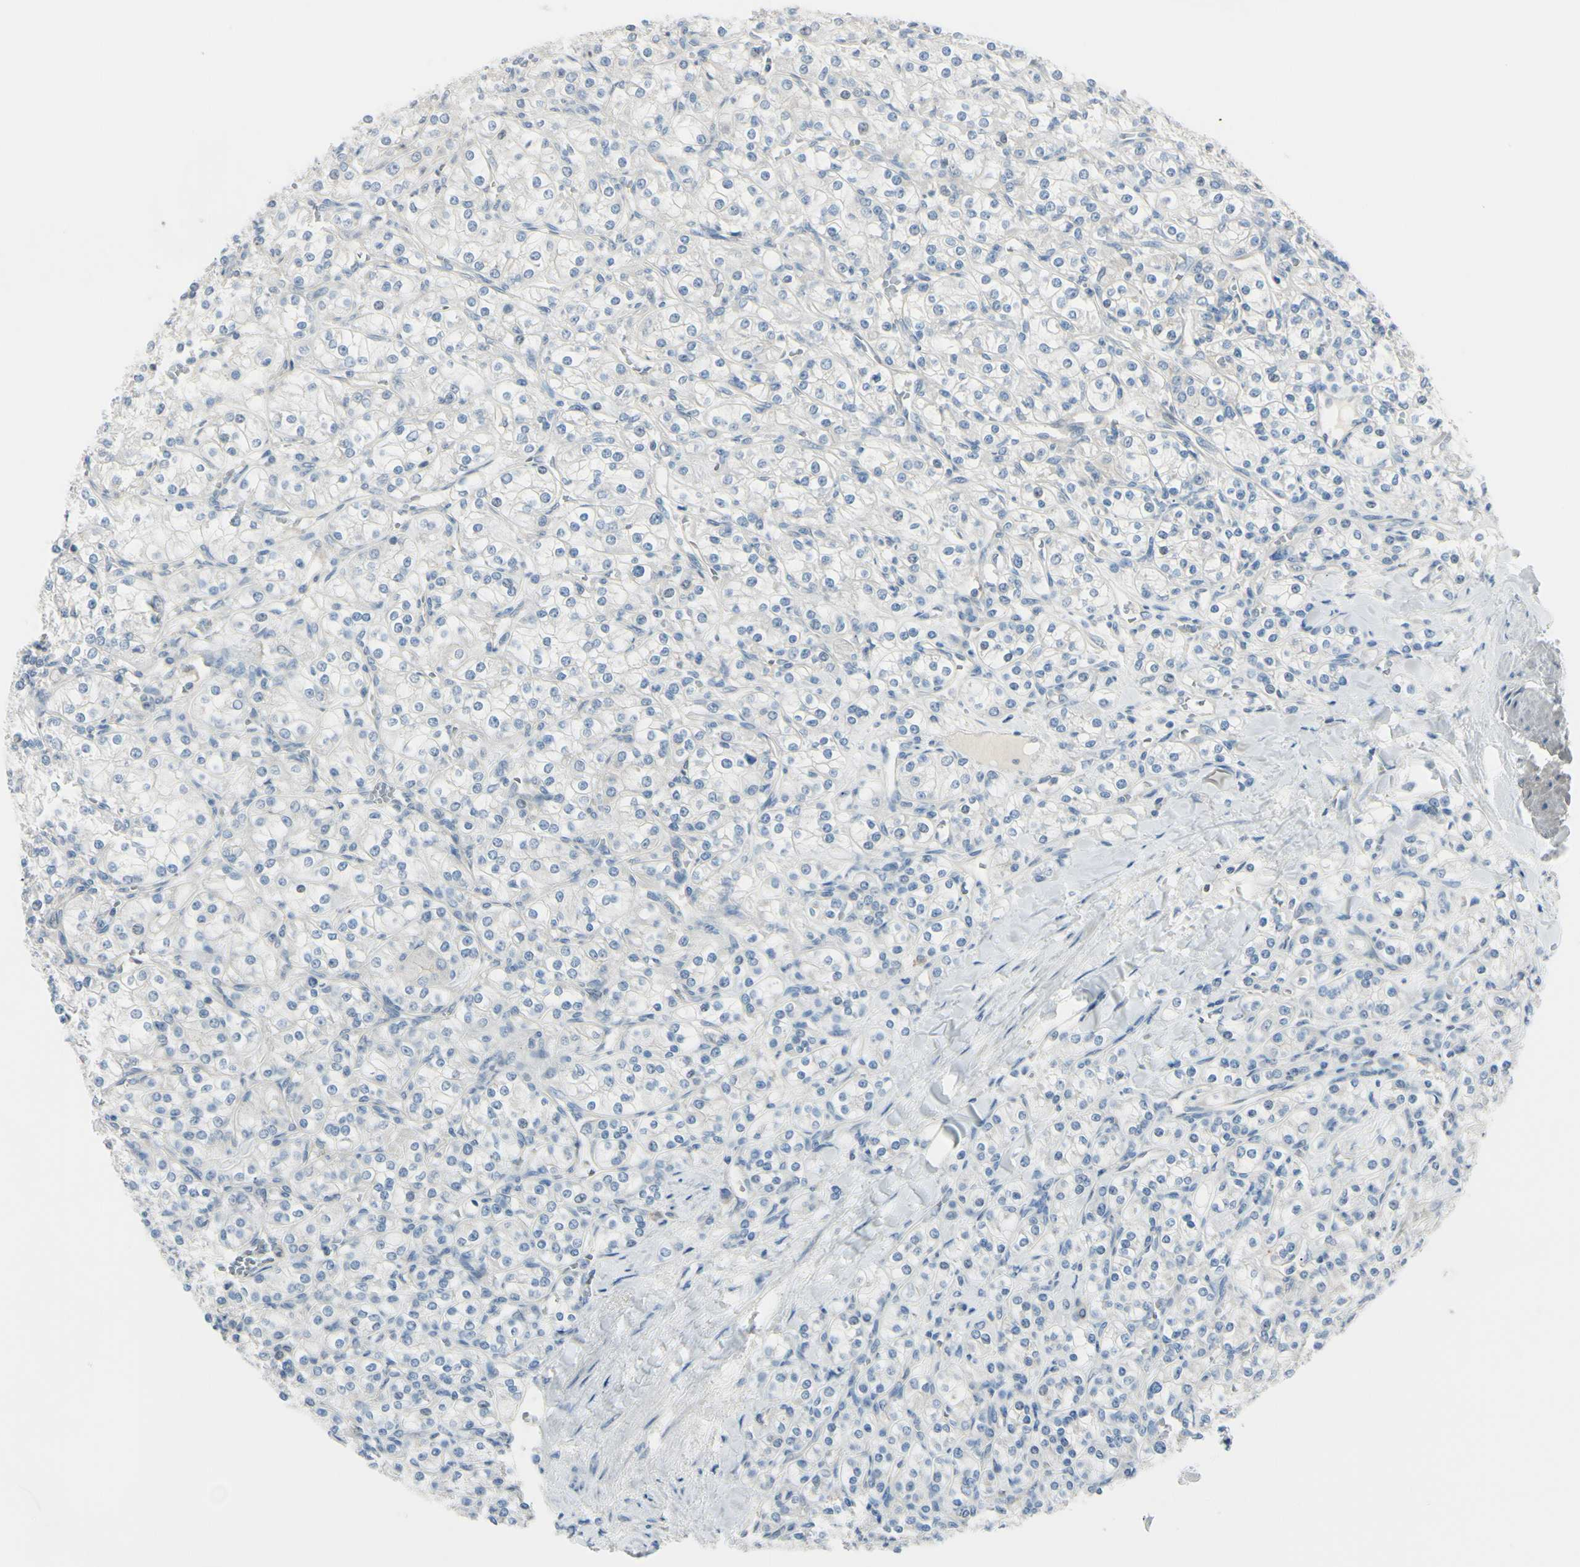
{"staining": {"intensity": "negative", "quantity": "none", "location": "none"}, "tissue": "renal cancer", "cell_type": "Tumor cells", "image_type": "cancer", "snomed": [{"axis": "morphology", "description": "Adenocarcinoma, NOS"}, {"axis": "topography", "description": "Kidney"}], "caption": "Renal cancer (adenocarcinoma) stained for a protein using immunohistochemistry reveals no staining tumor cells.", "gene": "ASB9", "patient": {"sex": "male", "age": 77}}